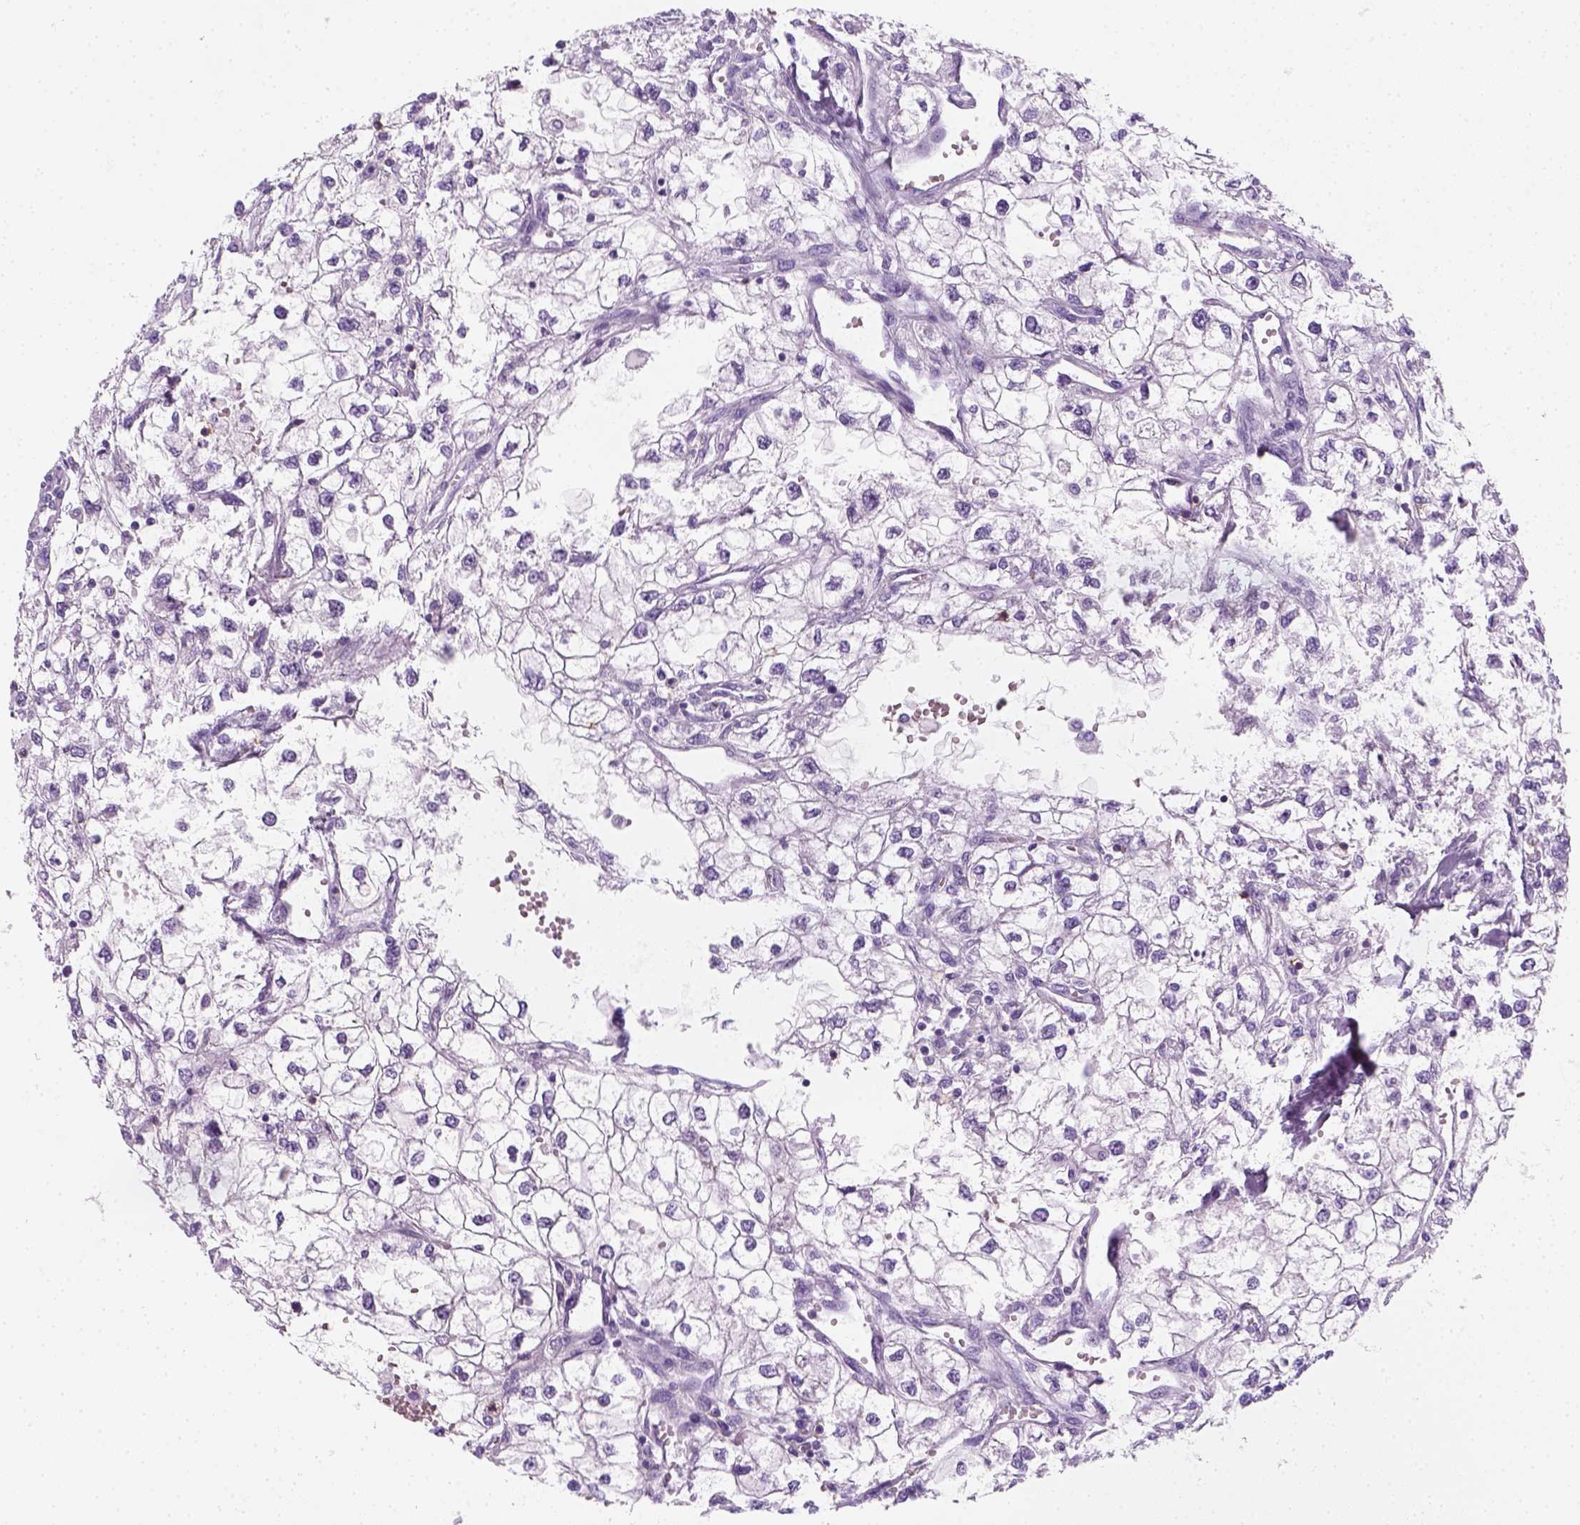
{"staining": {"intensity": "negative", "quantity": "none", "location": "none"}, "tissue": "renal cancer", "cell_type": "Tumor cells", "image_type": "cancer", "snomed": [{"axis": "morphology", "description": "Adenocarcinoma, NOS"}, {"axis": "topography", "description": "Kidney"}], "caption": "An immunohistochemistry micrograph of adenocarcinoma (renal) is shown. There is no staining in tumor cells of adenocarcinoma (renal).", "gene": "AQP3", "patient": {"sex": "male", "age": 59}}